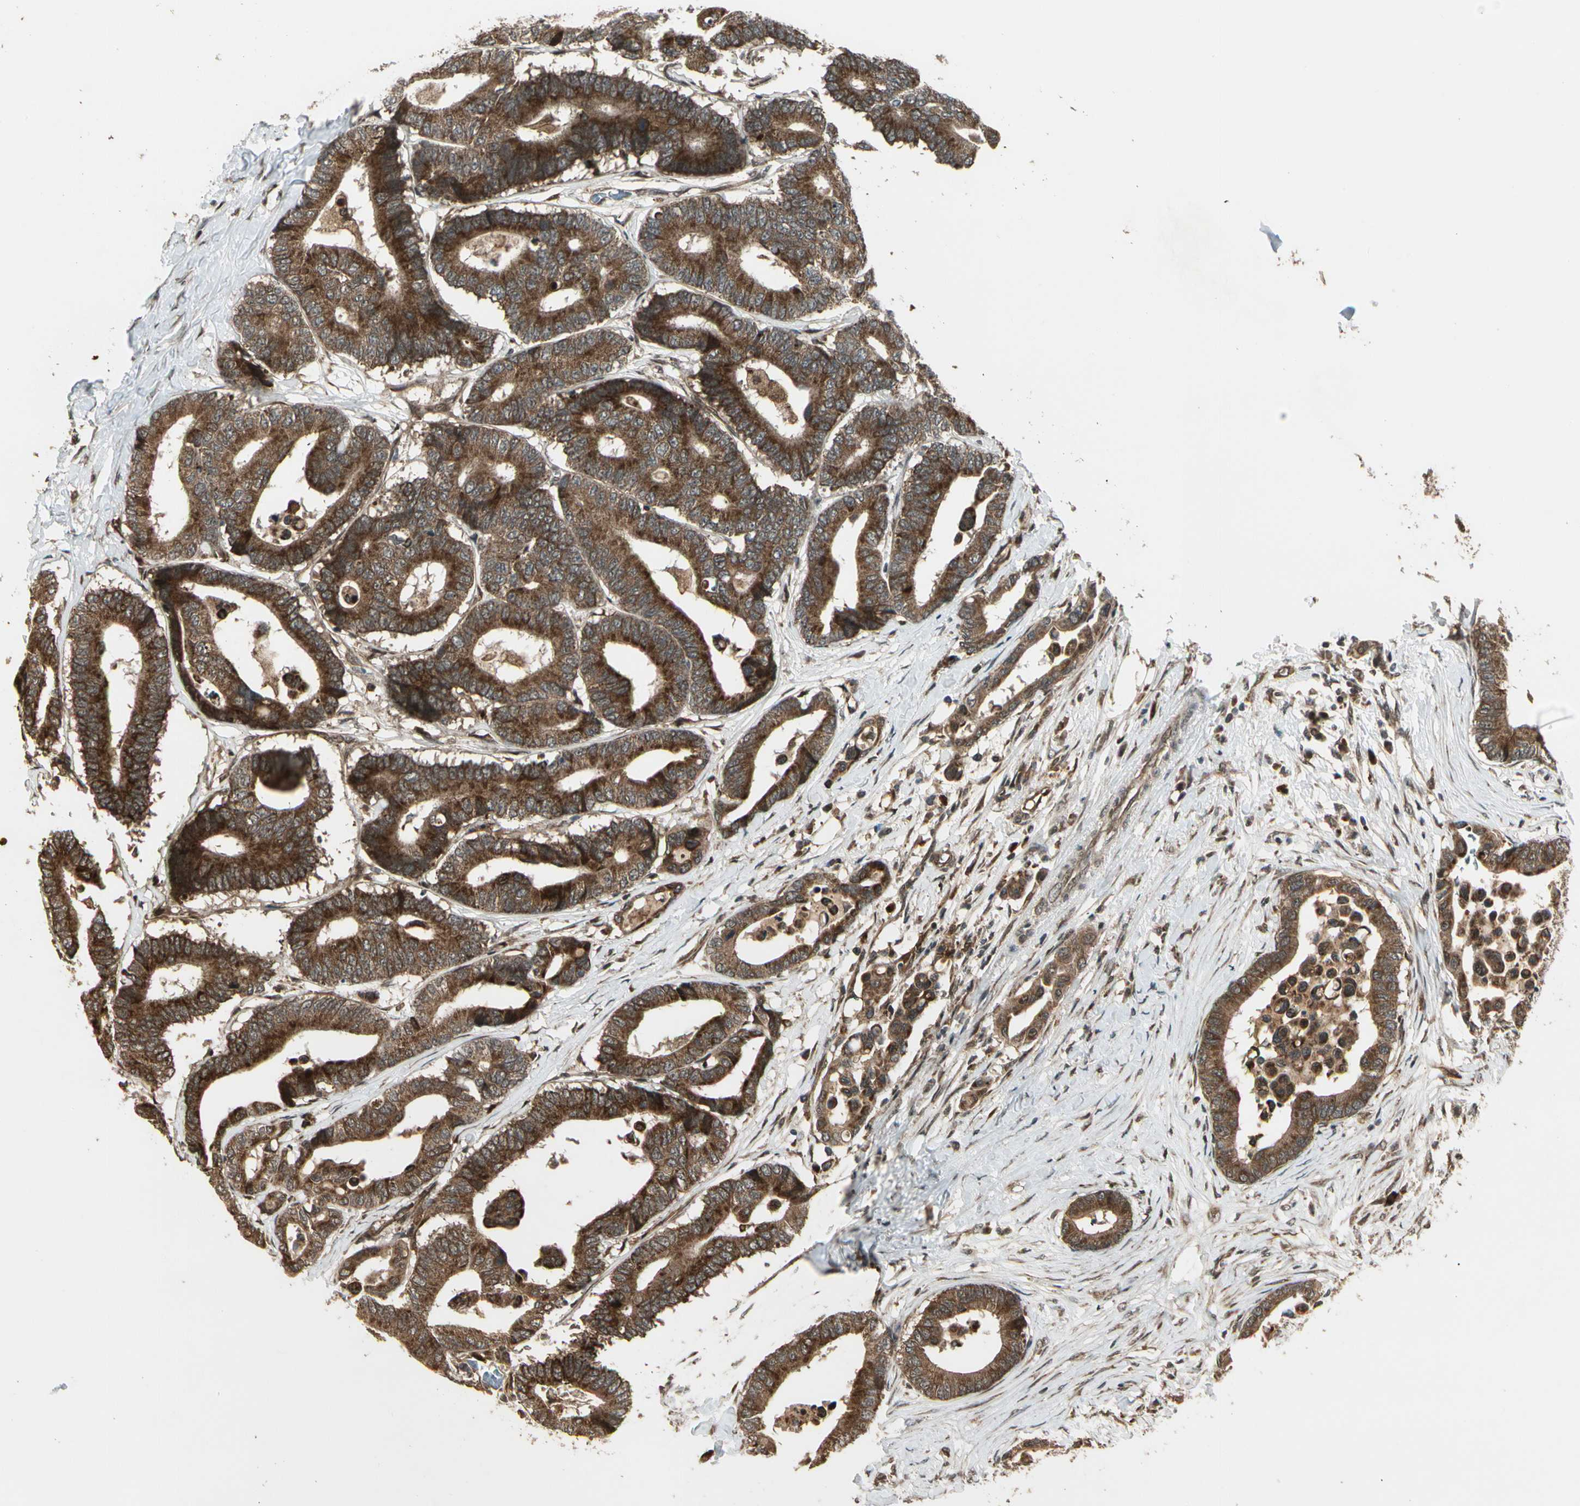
{"staining": {"intensity": "moderate", "quantity": ">75%", "location": "cytoplasmic/membranous"}, "tissue": "colorectal cancer", "cell_type": "Tumor cells", "image_type": "cancer", "snomed": [{"axis": "morphology", "description": "Normal tissue, NOS"}, {"axis": "morphology", "description": "Adenocarcinoma, NOS"}, {"axis": "topography", "description": "Colon"}], "caption": "Adenocarcinoma (colorectal) tissue displays moderate cytoplasmic/membranous staining in approximately >75% of tumor cells, visualized by immunohistochemistry.", "gene": "GLUL", "patient": {"sex": "male", "age": 82}}